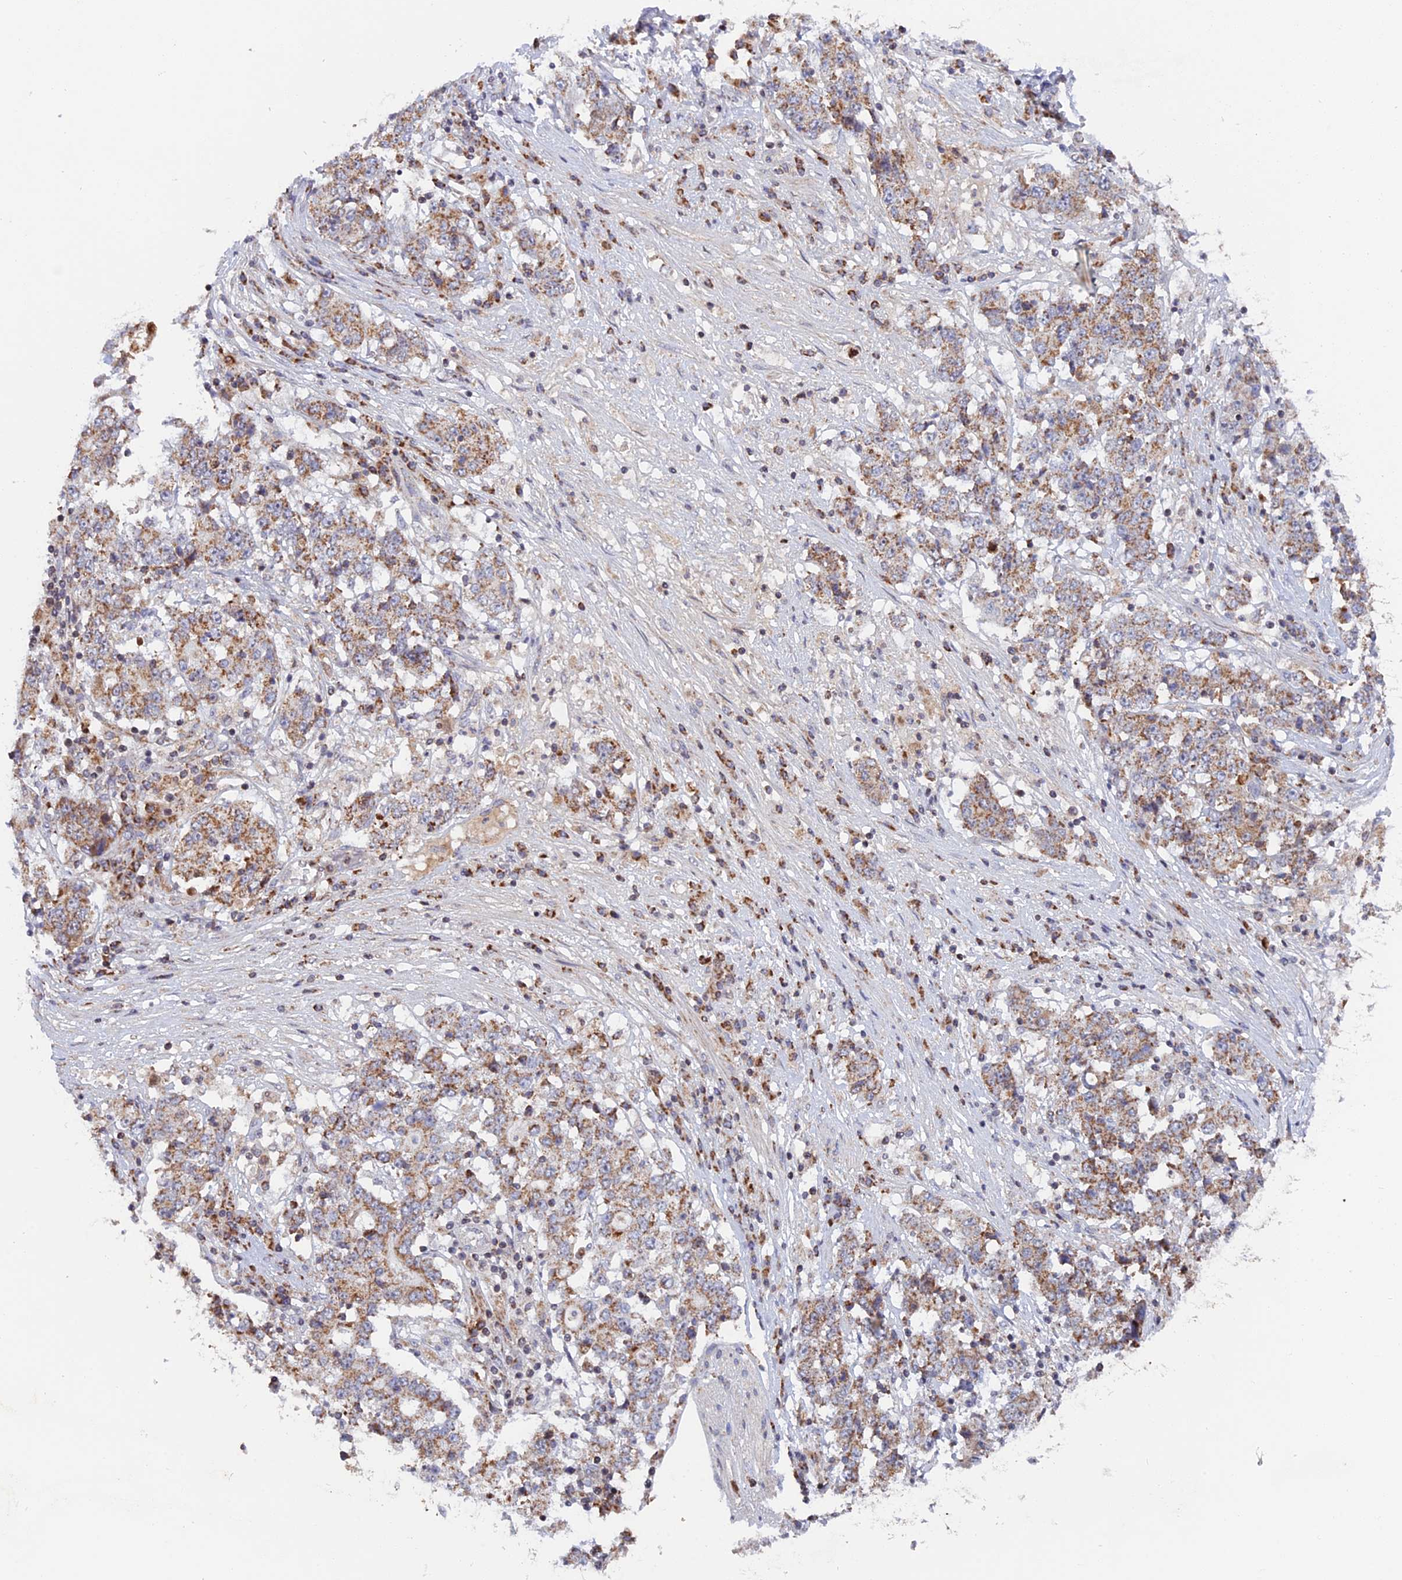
{"staining": {"intensity": "moderate", "quantity": "25%-75%", "location": "cytoplasmic/membranous"}, "tissue": "stomach cancer", "cell_type": "Tumor cells", "image_type": "cancer", "snomed": [{"axis": "morphology", "description": "Adenocarcinoma, NOS"}, {"axis": "topography", "description": "Stomach"}], "caption": "Immunohistochemistry of stomach adenocarcinoma exhibits medium levels of moderate cytoplasmic/membranous positivity in about 25%-75% of tumor cells. (Stains: DAB (3,3'-diaminobenzidine) in brown, nuclei in blue, Microscopy: brightfield microscopy at high magnification).", "gene": "MPV17L", "patient": {"sex": "male", "age": 59}}